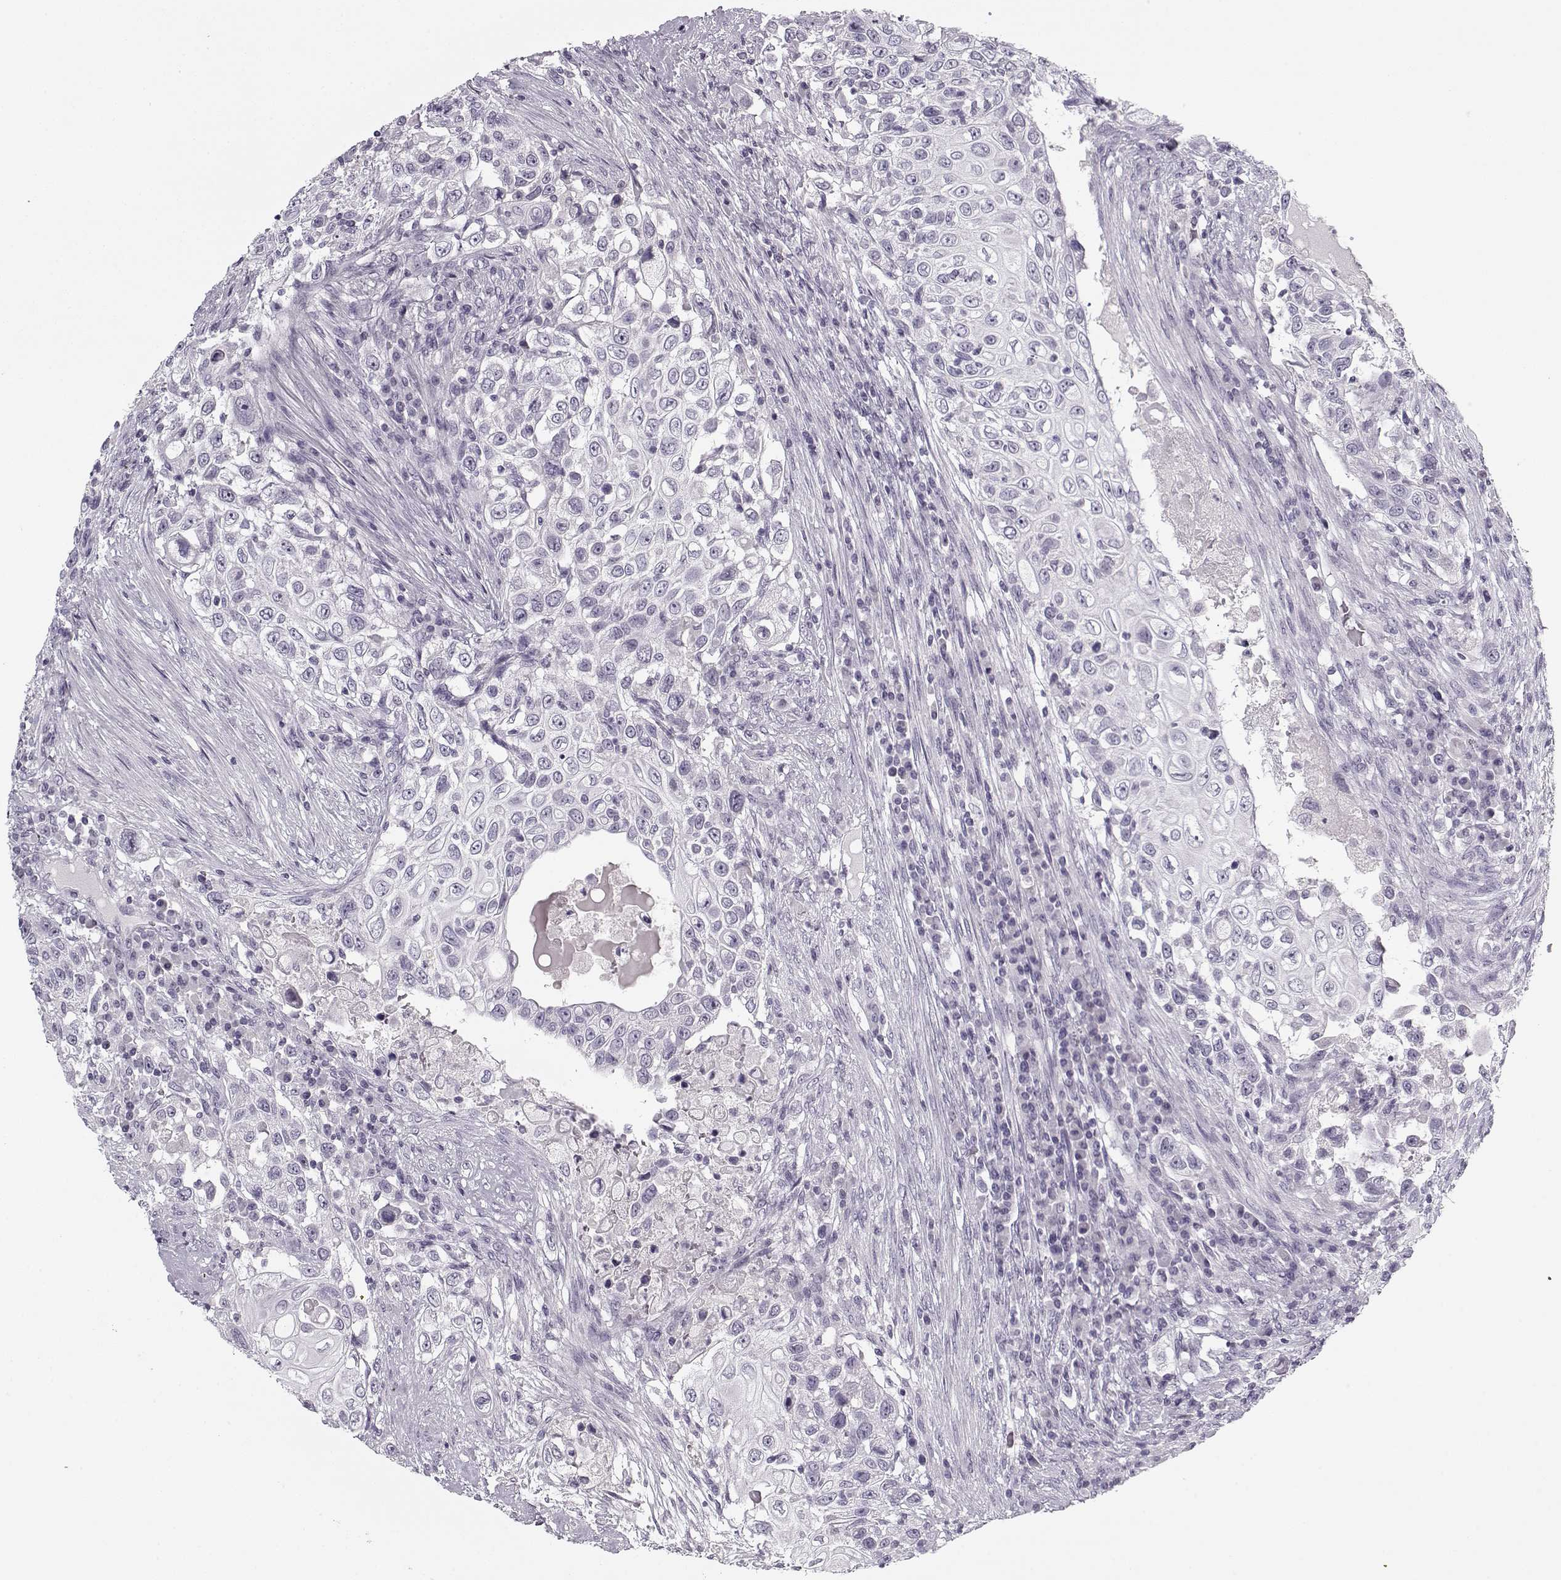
{"staining": {"intensity": "negative", "quantity": "none", "location": "none"}, "tissue": "urothelial cancer", "cell_type": "Tumor cells", "image_type": "cancer", "snomed": [{"axis": "morphology", "description": "Urothelial carcinoma, High grade"}, {"axis": "topography", "description": "Urinary bladder"}], "caption": "A high-resolution image shows immunohistochemistry (IHC) staining of urothelial carcinoma (high-grade), which displays no significant positivity in tumor cells.", "gene": "PNMT", "patient": {"sex": "female", "age": 56}}